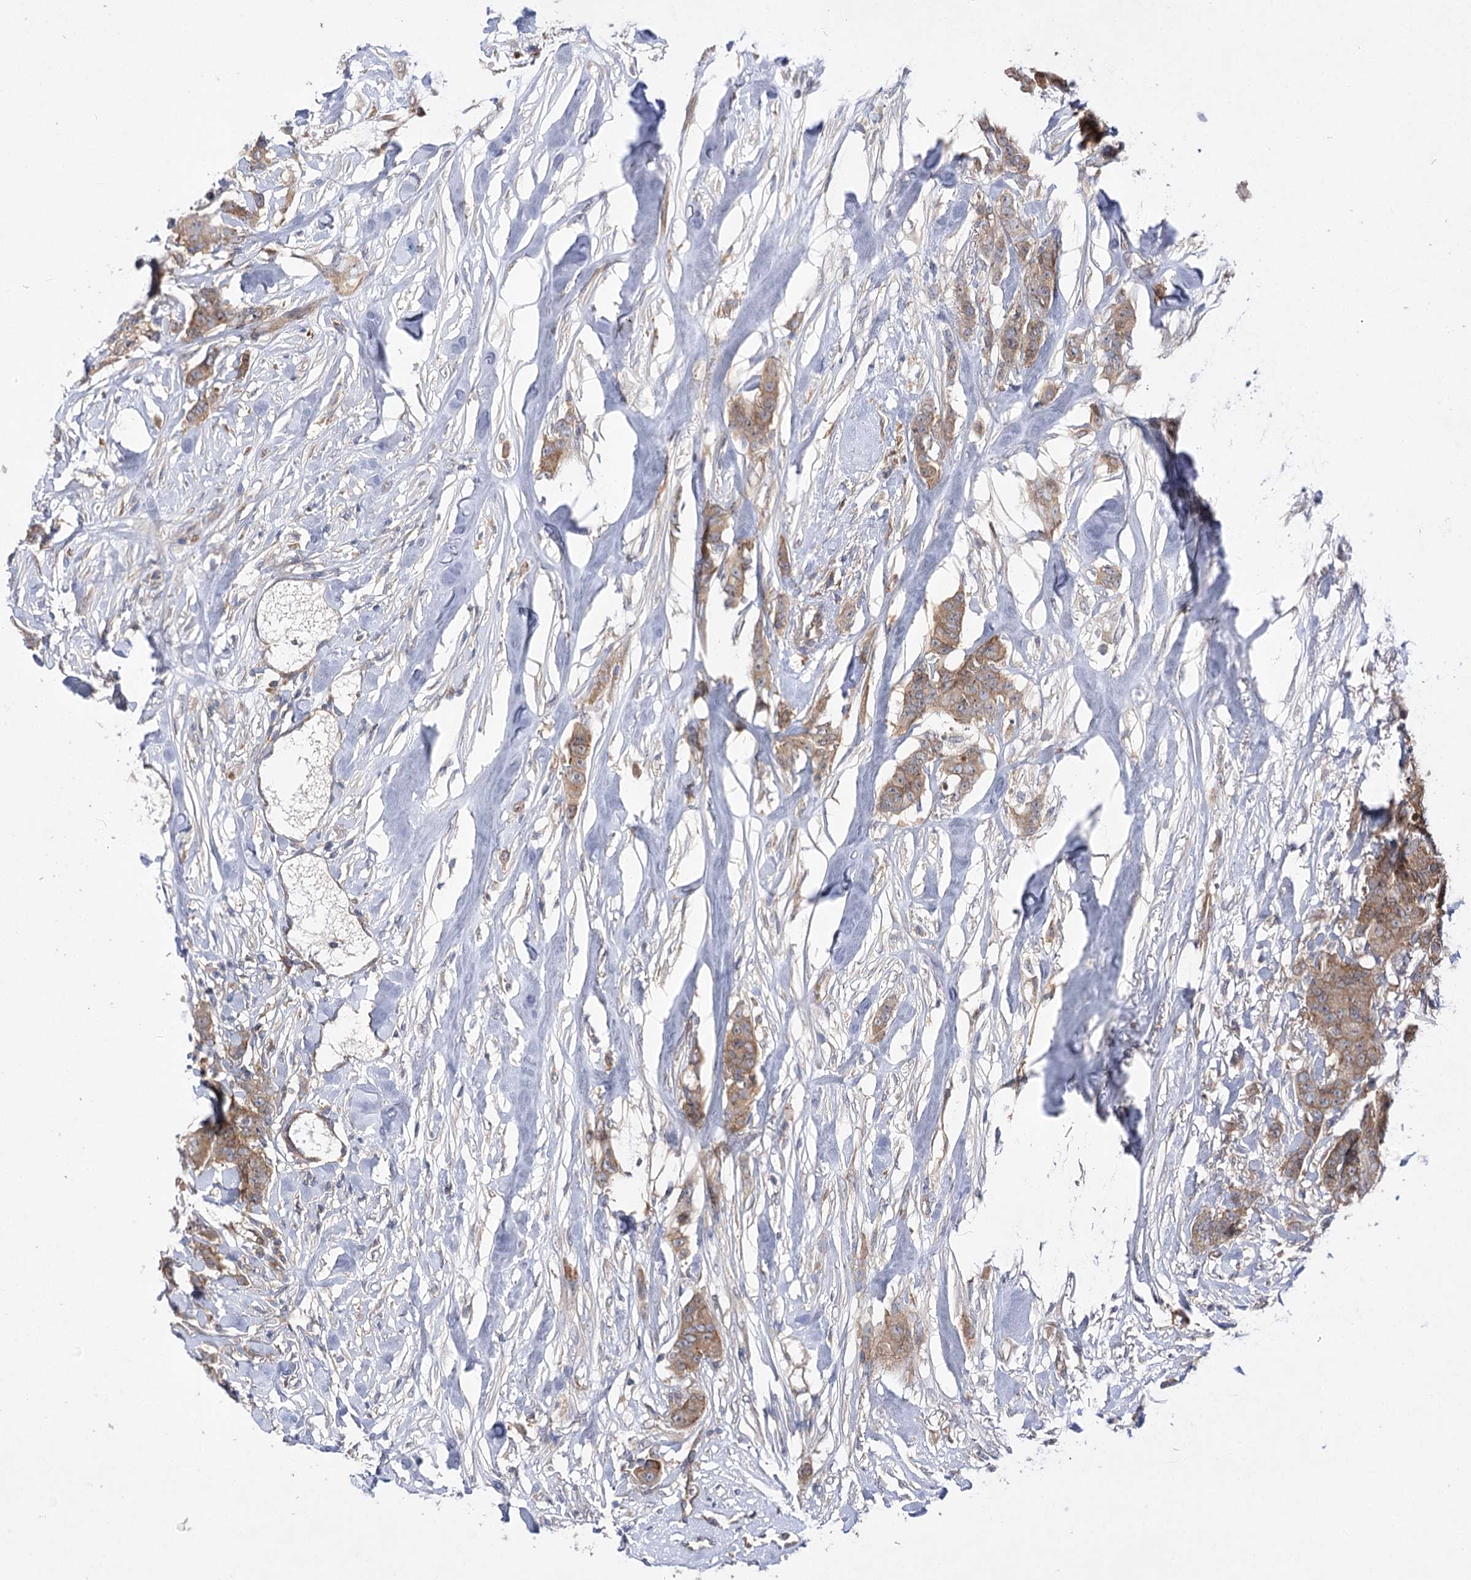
{"staining": {"intensity": "moderate", "quantity": ">75%", "location": "cytoplasmic/membranous"}, "tissue": "breast cancer", "cell_type": "Tumor cells", "image_type": "cancer", "snomed": [{"axis": "morphology", "description": "Duct carcinoma"}, {"axis": "topography", "description": "Breast"}], "caption": "Immunohistochemistry of invasive ductal carcinoma (breast) exhibits medium levels of moderate cytoplasmic/membranous staining in about >75% of tumor cells.", "gene": "BCR", "patient": {"sex": "female", "age": 40}}